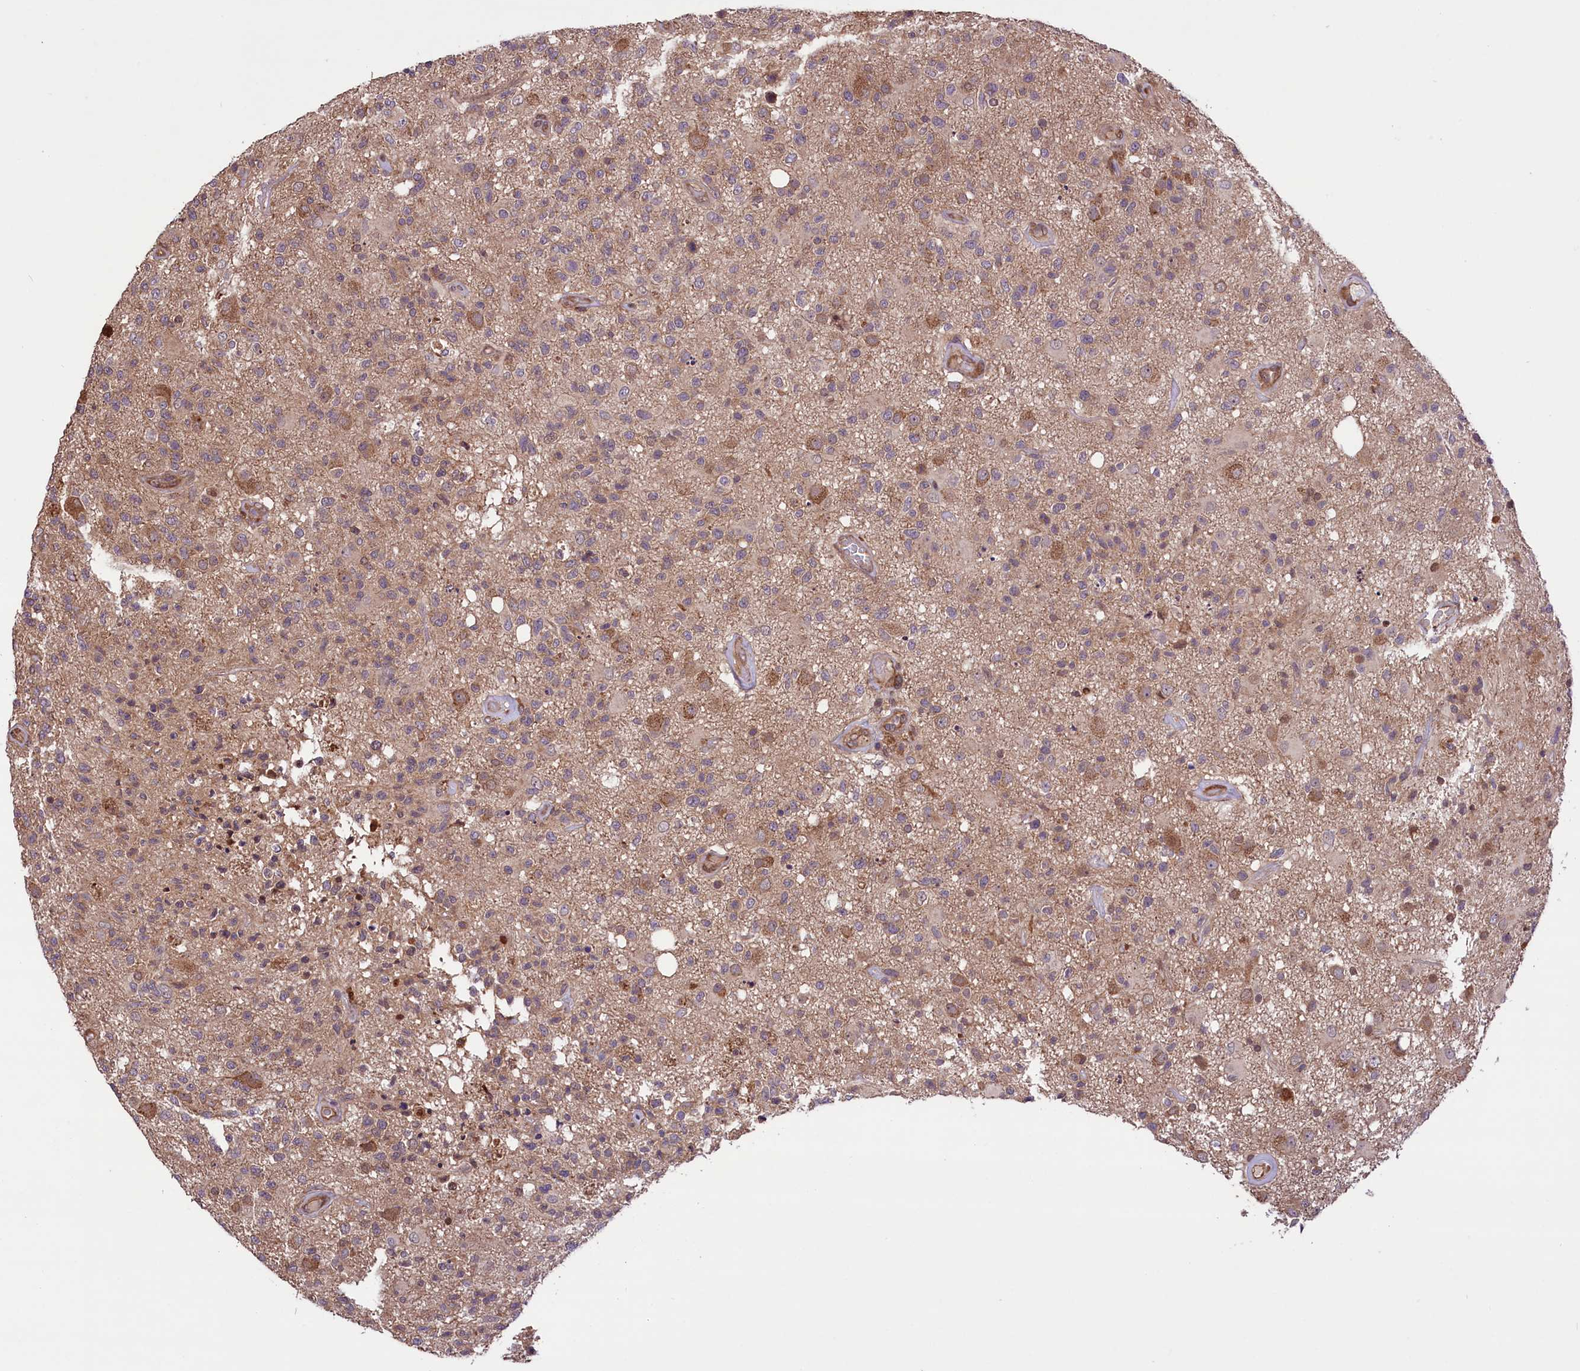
{"staining": {"intensity": "moderate", "quantity": ">75%", "location": "cytoplasmic/membranous"}, "tissue": "glioma", "cell_type": "Tumor cells", "image_type": "cancer", "snomed": [{"axis": "morphology", "description": "Glioma, malignant, High grade"}, {"axis": "morphology", "description": "Glioblastoma, NOS"}, {"axis": "topography", "description": "Brain"}], "caption": "A brown stain shows moderate cytoplasmic/membranous positivity of a protein in glioblastoma tumor cells.", "gene": "HDAC5", "patient": {"sex": "male", "age": 60}}